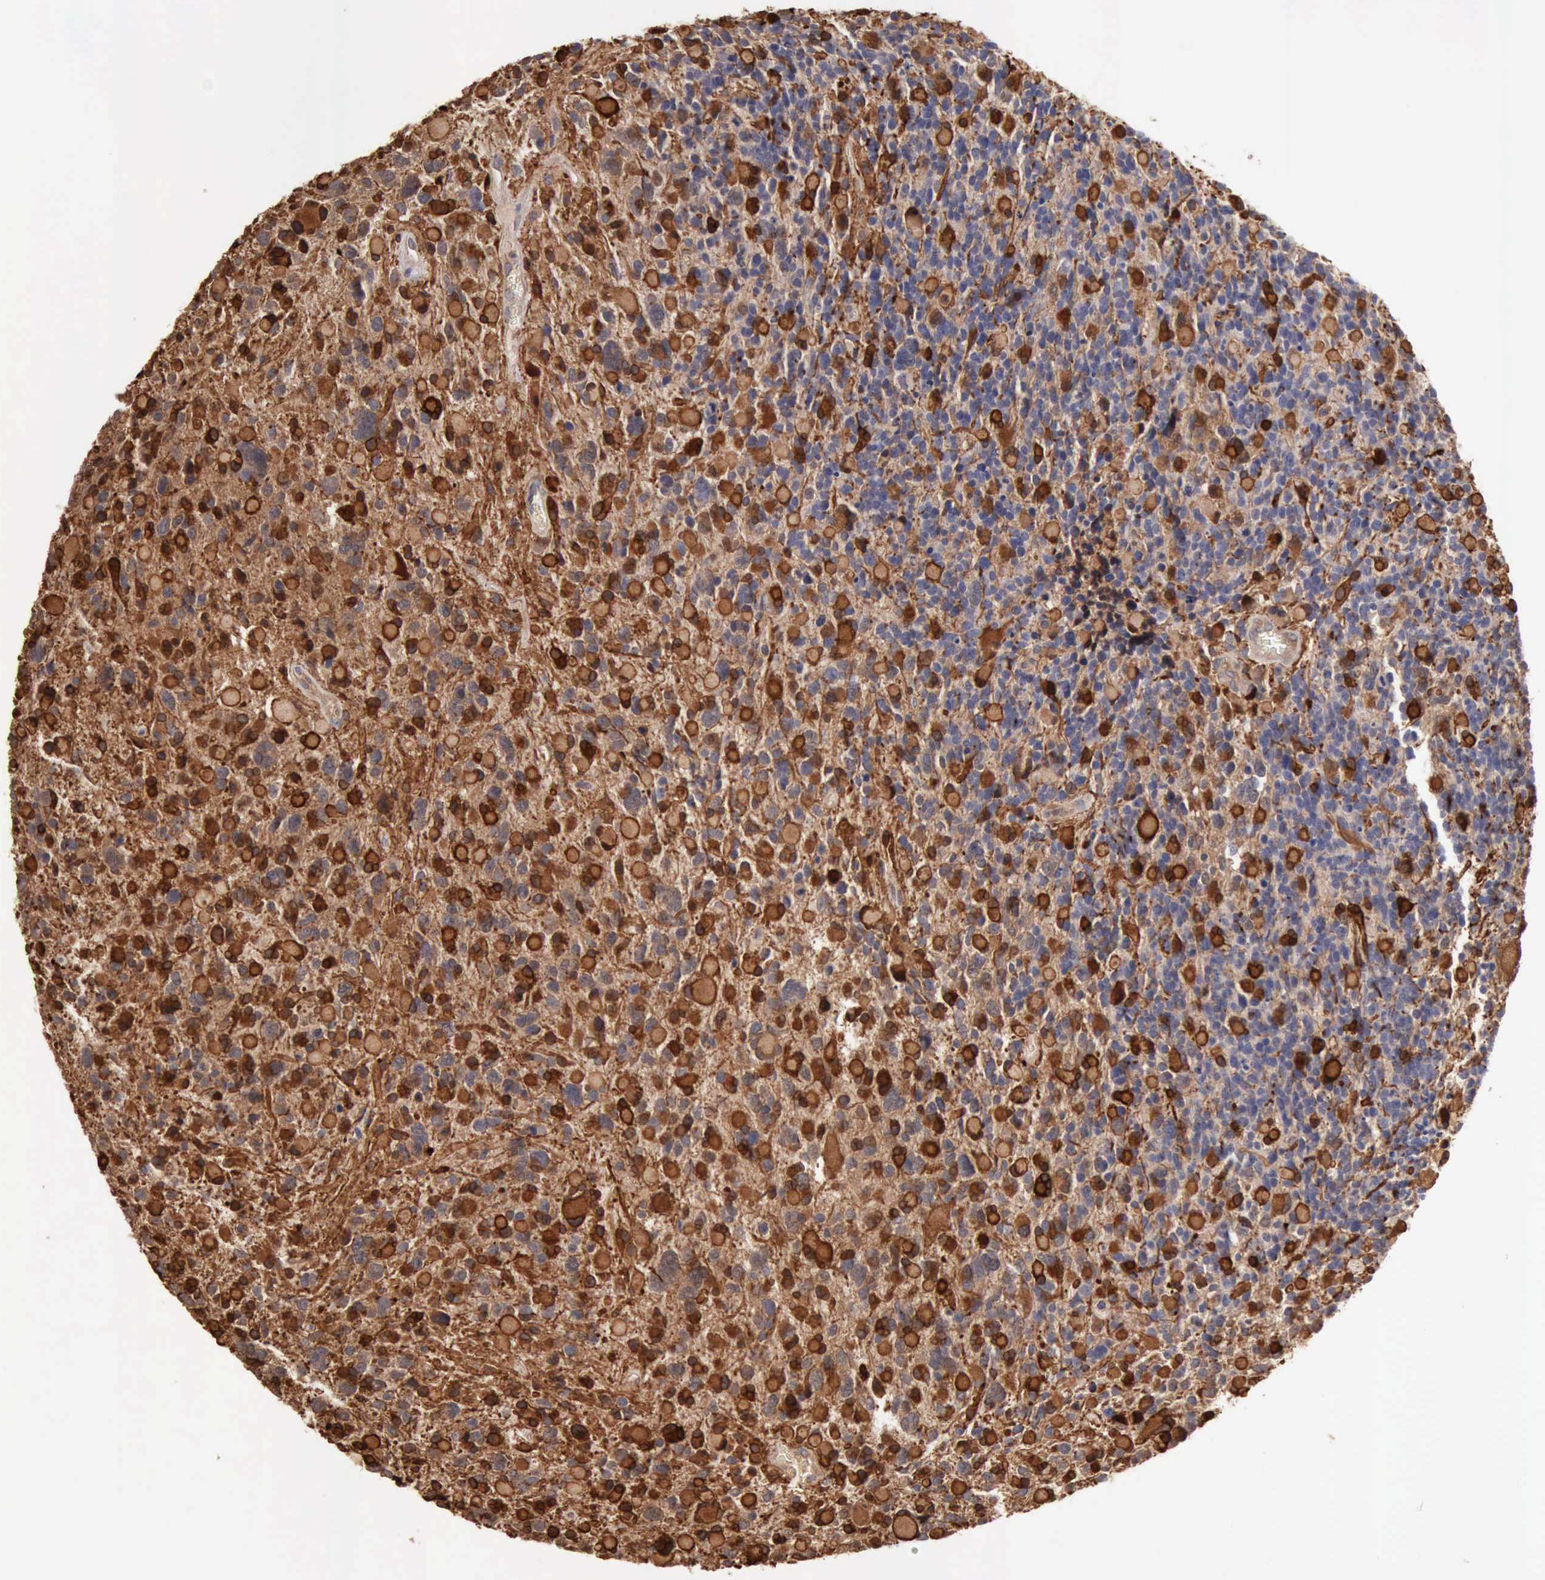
{"staining": {"intensity": "strong", "quantity": ">75%", "location": "cytoplasmic/membranous,nuclear"}, "tissue": "glioma", "cell_type": "Tumor cells", "image_type": "cancer", "snomed": [{"axis": "morphology", "description": "Glioma, malignant, High grade"}, {"axis": "topography", "description": "Brain"}], "caption": "Malignant high-grade glioma tissue exhibits strong cytoplasmic/membranous and nuclear staining in approximately >75% of tumor cells, visualized by immunohistochemistry.", "gene": "APOL2", "patient": {"sex": "female", "age": 37}}